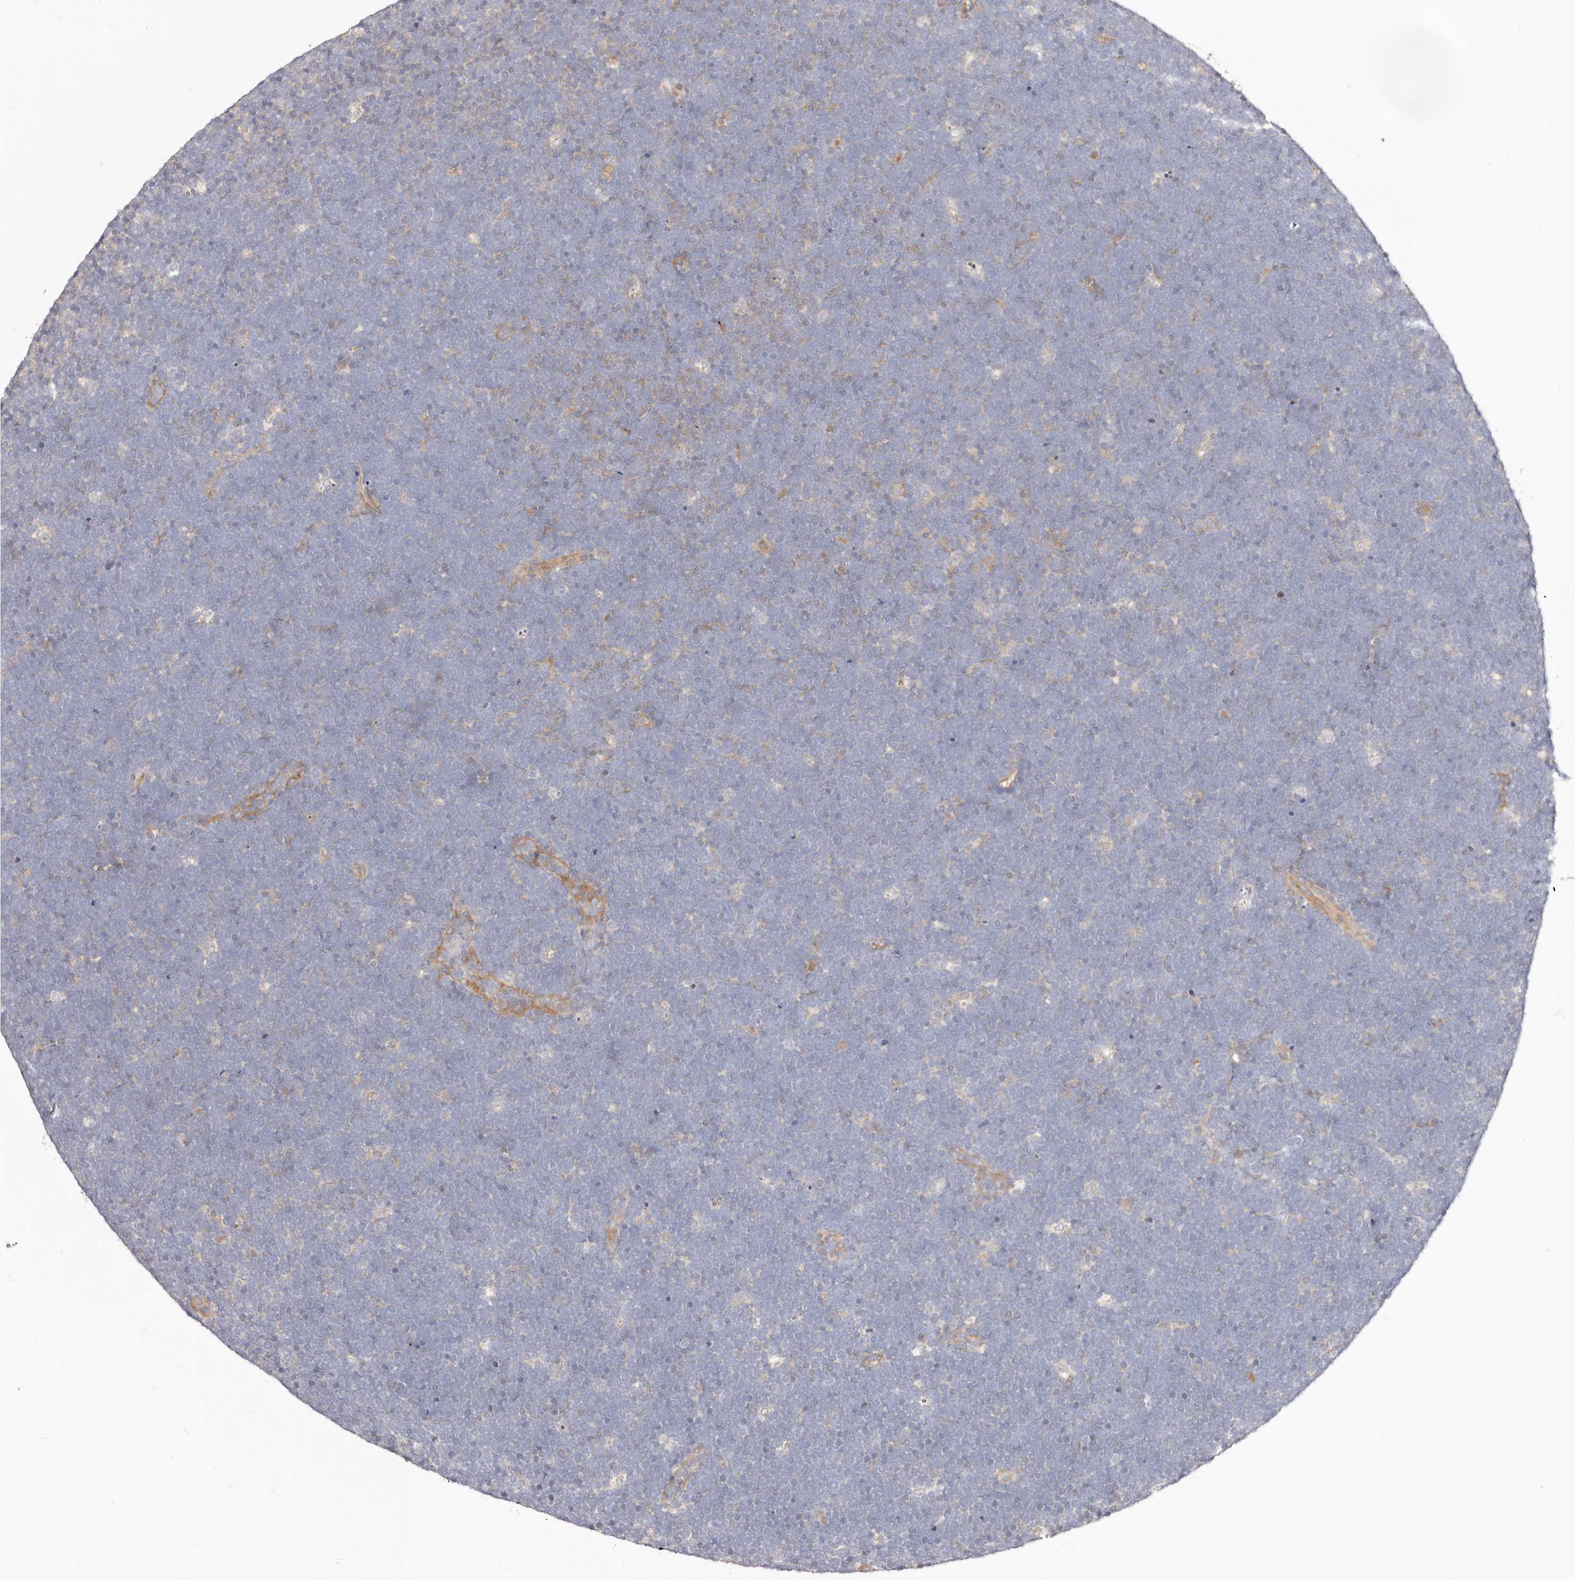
{"staining": {"intensity": "negative", "quantity": "none", "location": "none"}, "tissue": "lymphoma", "cell_type": "Tumor cells", "image_type": "cancer", "snomed": [{"axis": "morphology", "description": "Malignant lymphoma, non-Hodgkin's type, High grade"}, {"axis": "topography", "description": "Lymph node"}], "caption": "An immunohistochemistry (IHC) image of high-grade malignant lymphoma, non-Hodgkin's type is shown. There is no staining in tumor cells of high-grade malignant lymphoma, non-Hodgkin's type.", "gene": "MAPK1", "patient": {"sex": "male", "age": 13}}